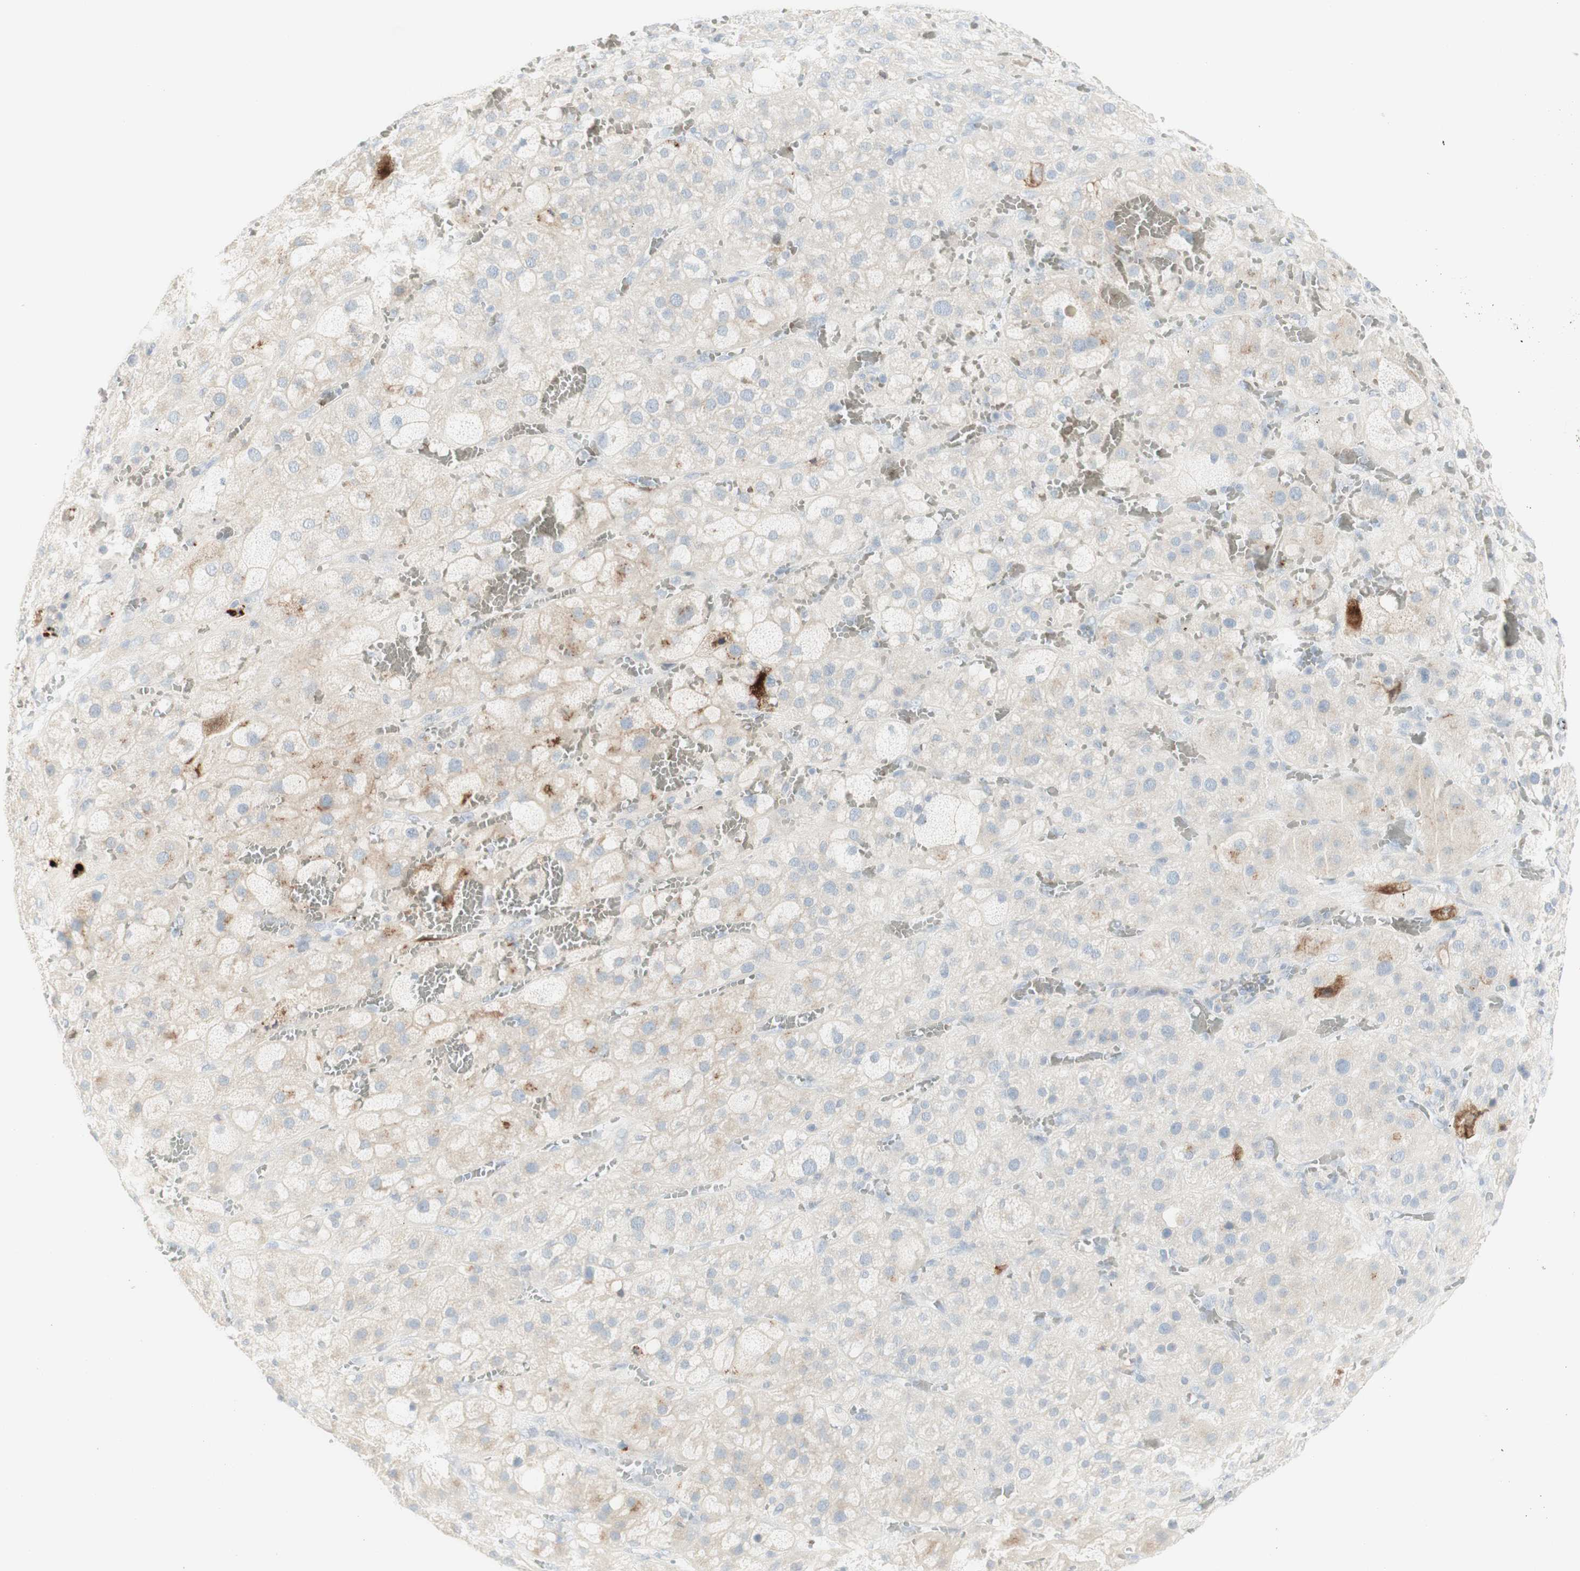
{"staining": {"intensity": "negative", "quantity": "none", "location": "none"}, "tissue": "adrenal gland", "cell_type": "Glandular cells", "image_type": "normal", "snomed": [{"axis": "morphology", "description": "Normal tissue, NOS"}, {"axis": "topography", "description": "Adrenal gland"}], "caption": "The IHC histopathology image has no significant positivity in glandular cells of adrenal gland.", "gene": "MDK", "patient": {"sex": "female", "age": 47}}